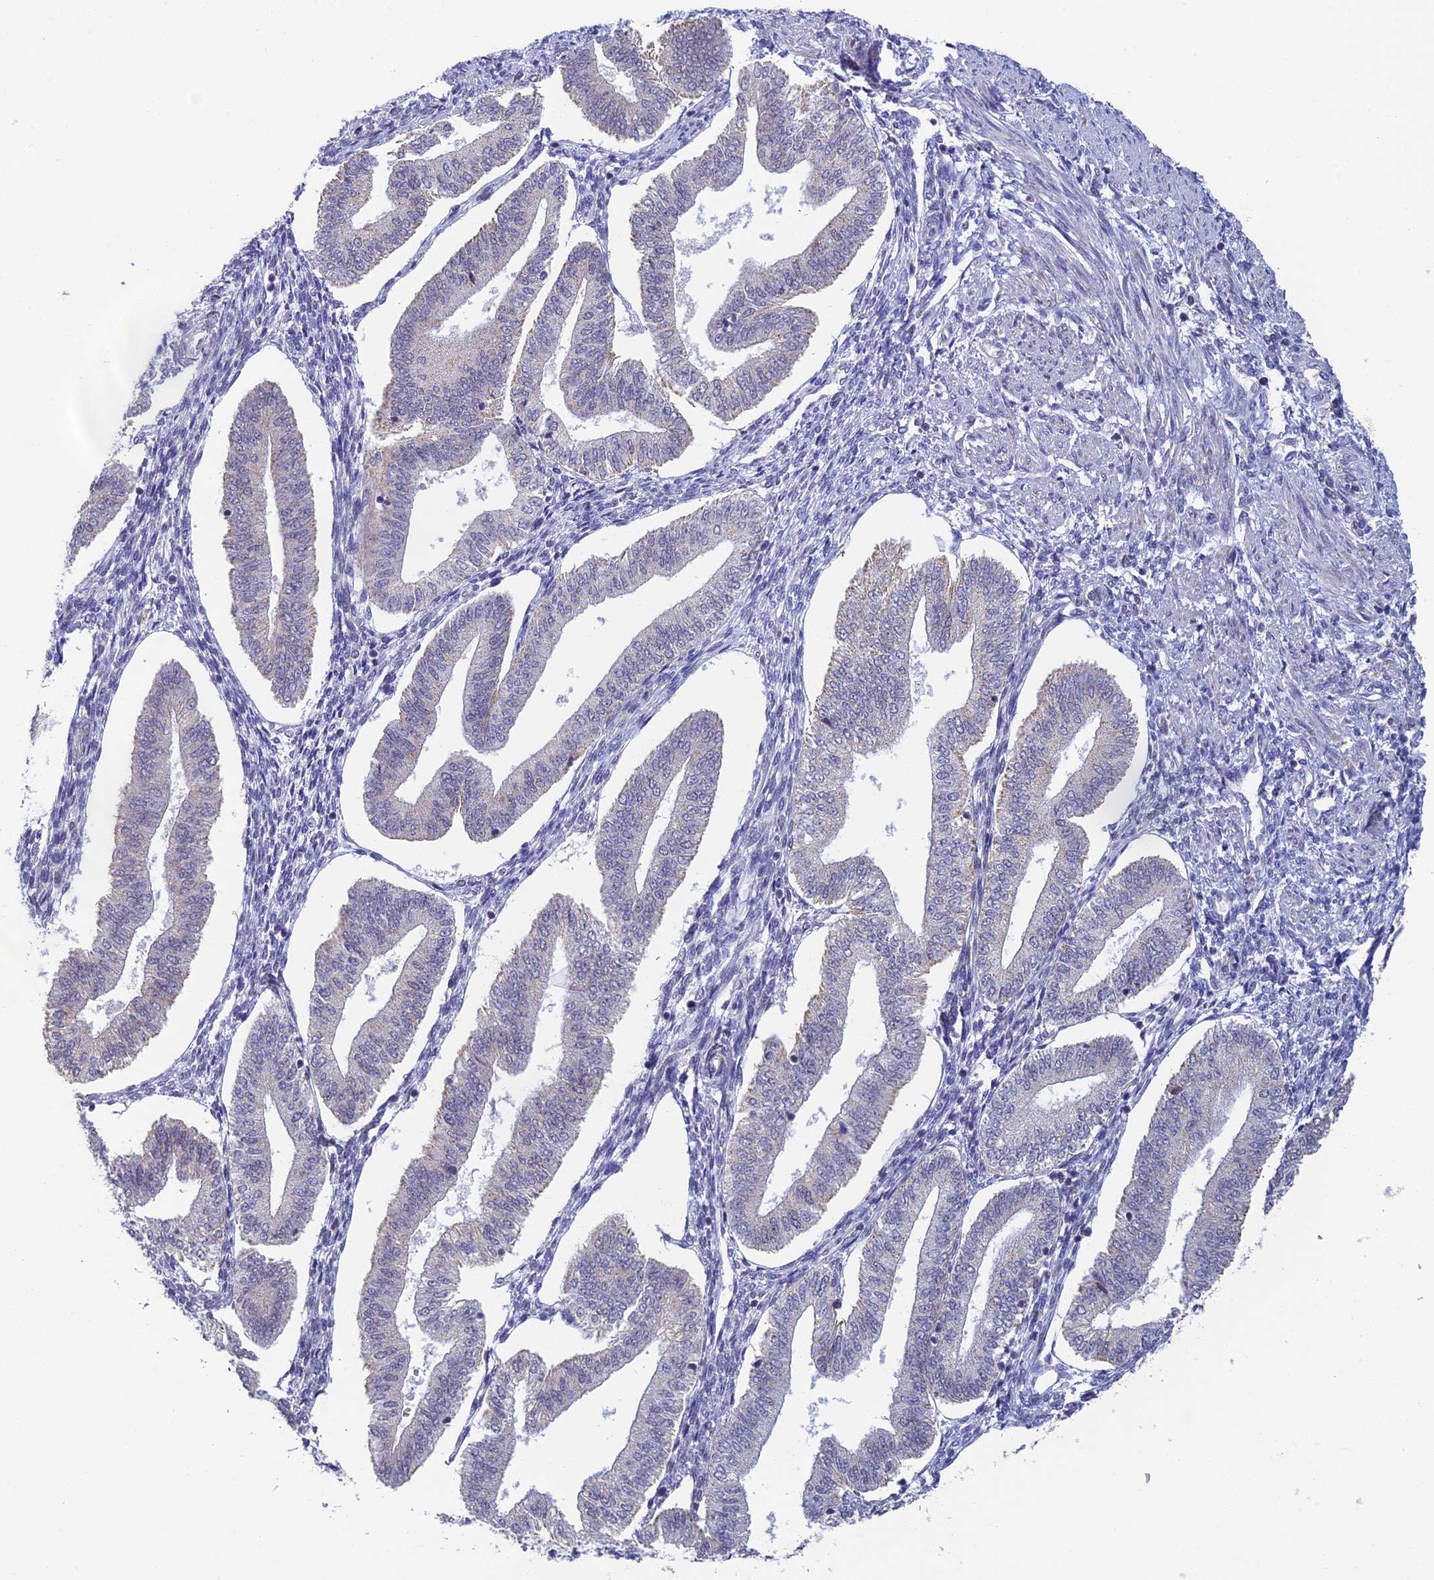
{"staining": {"intensity": "negative", "quantity": "none", "location": "none"}, "tissue": "endometrium", "cell_type": "Cells in endometrial stroma", "image_type": "normal", "snomed": [{"axis": "morphology", "description": "Normal tissue, NOS"}, {"axis": "topography", "description": "Endometrium"}], "caption": "This is an immunohistochemistry (IHC) photomicrograph of normal human endometrium. There is no positivity in cells in endometrial stroma.", "gene": "REXO5", "patient": {"sex": "female", "age": 34}}